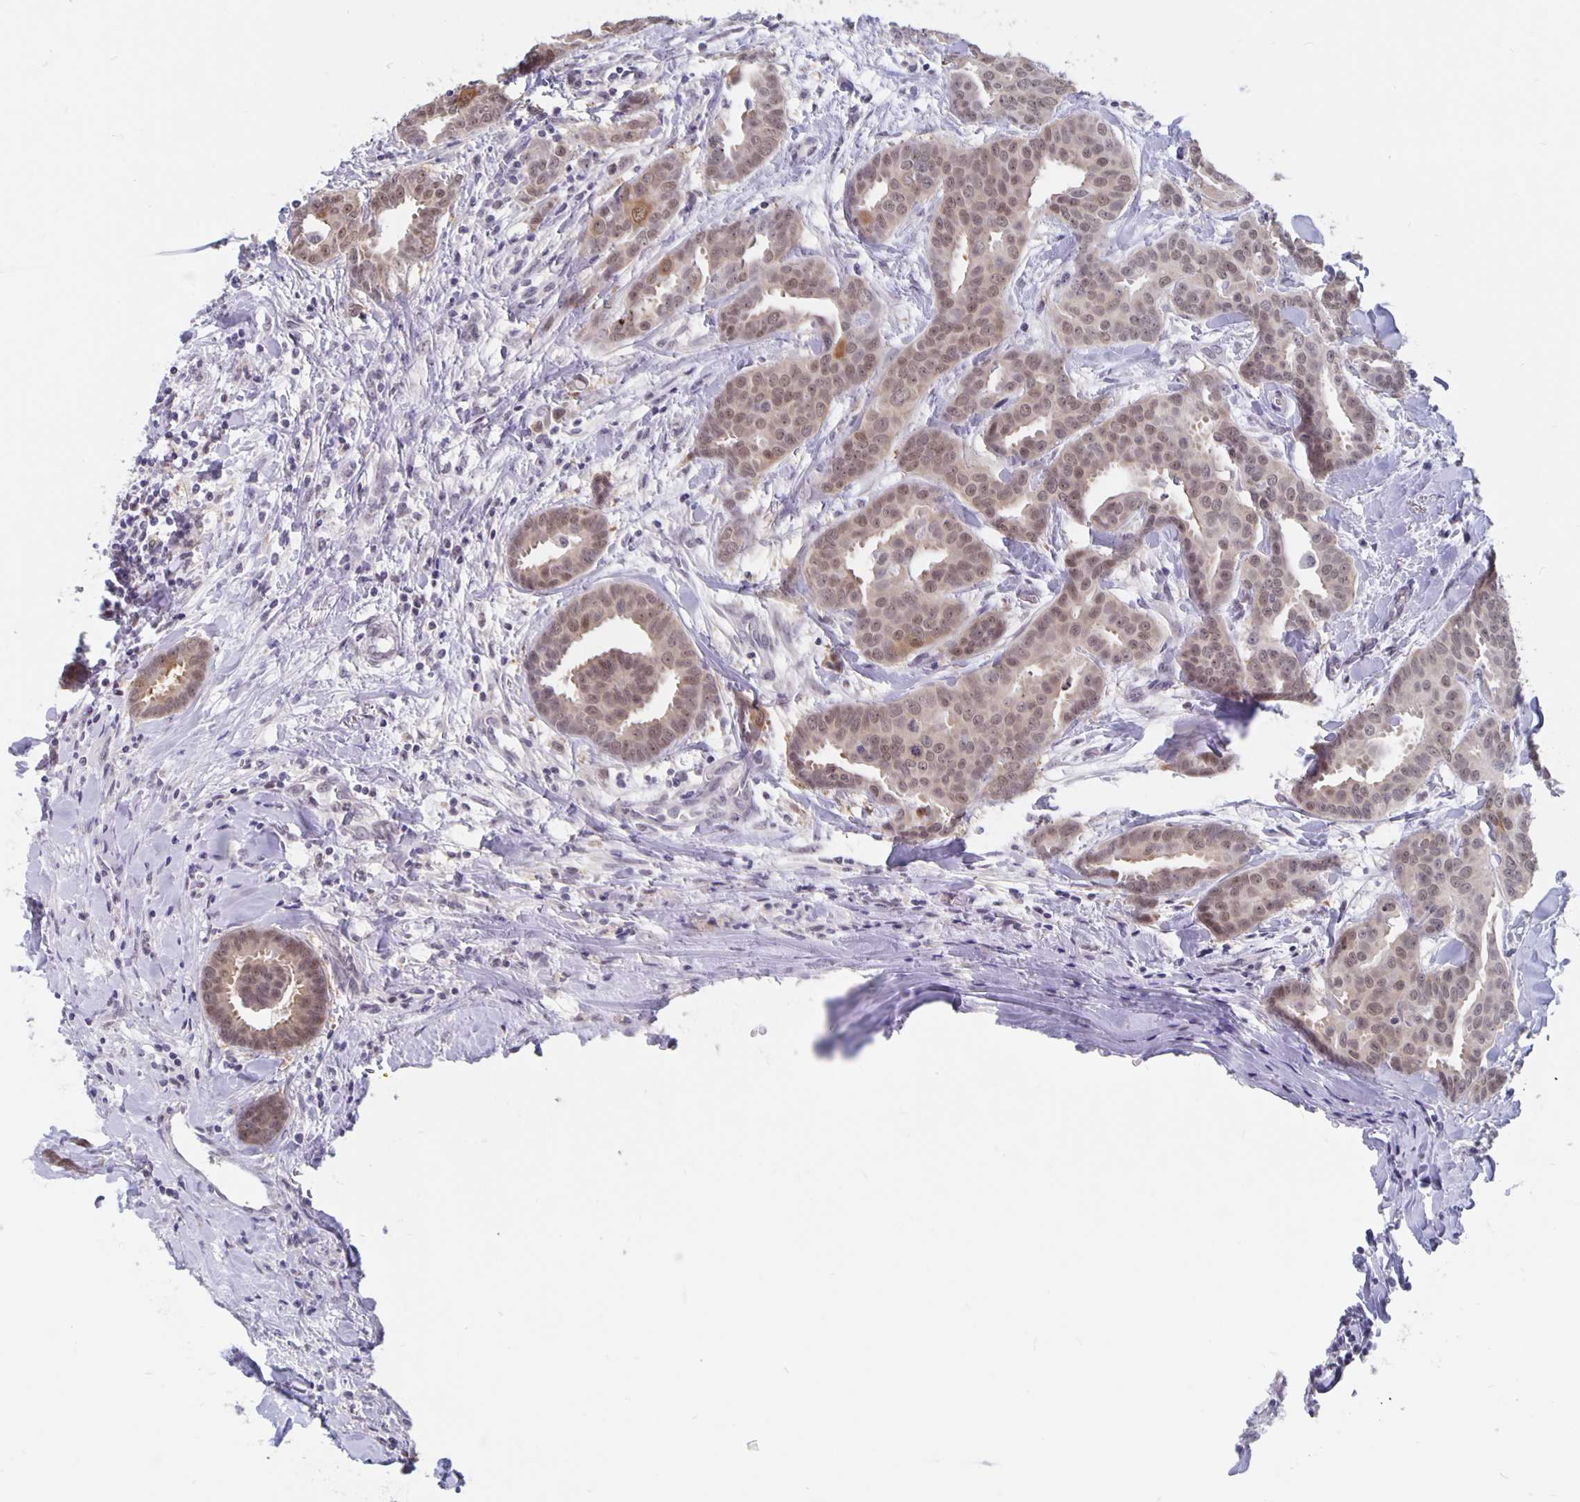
{"staining": {"intensity": "weak", "quantity": ">75%", "location": "nuclear"}, "tissue": "breast cancer", "cell_type": "Tumor cells", "image_type": "cancer", "snomed": [{"axis": "morphology", "description": "Duct carcinoma"}, {"axis": "topography", "description": "Breast"}], "caption": "IHC (DAB) staining of human breast cancer demonstrates weak nuclear protein expression in approximately >75% of tumor cells.", "gene": "ZNF691", "patient": {"sex": "female", "age": 45}}